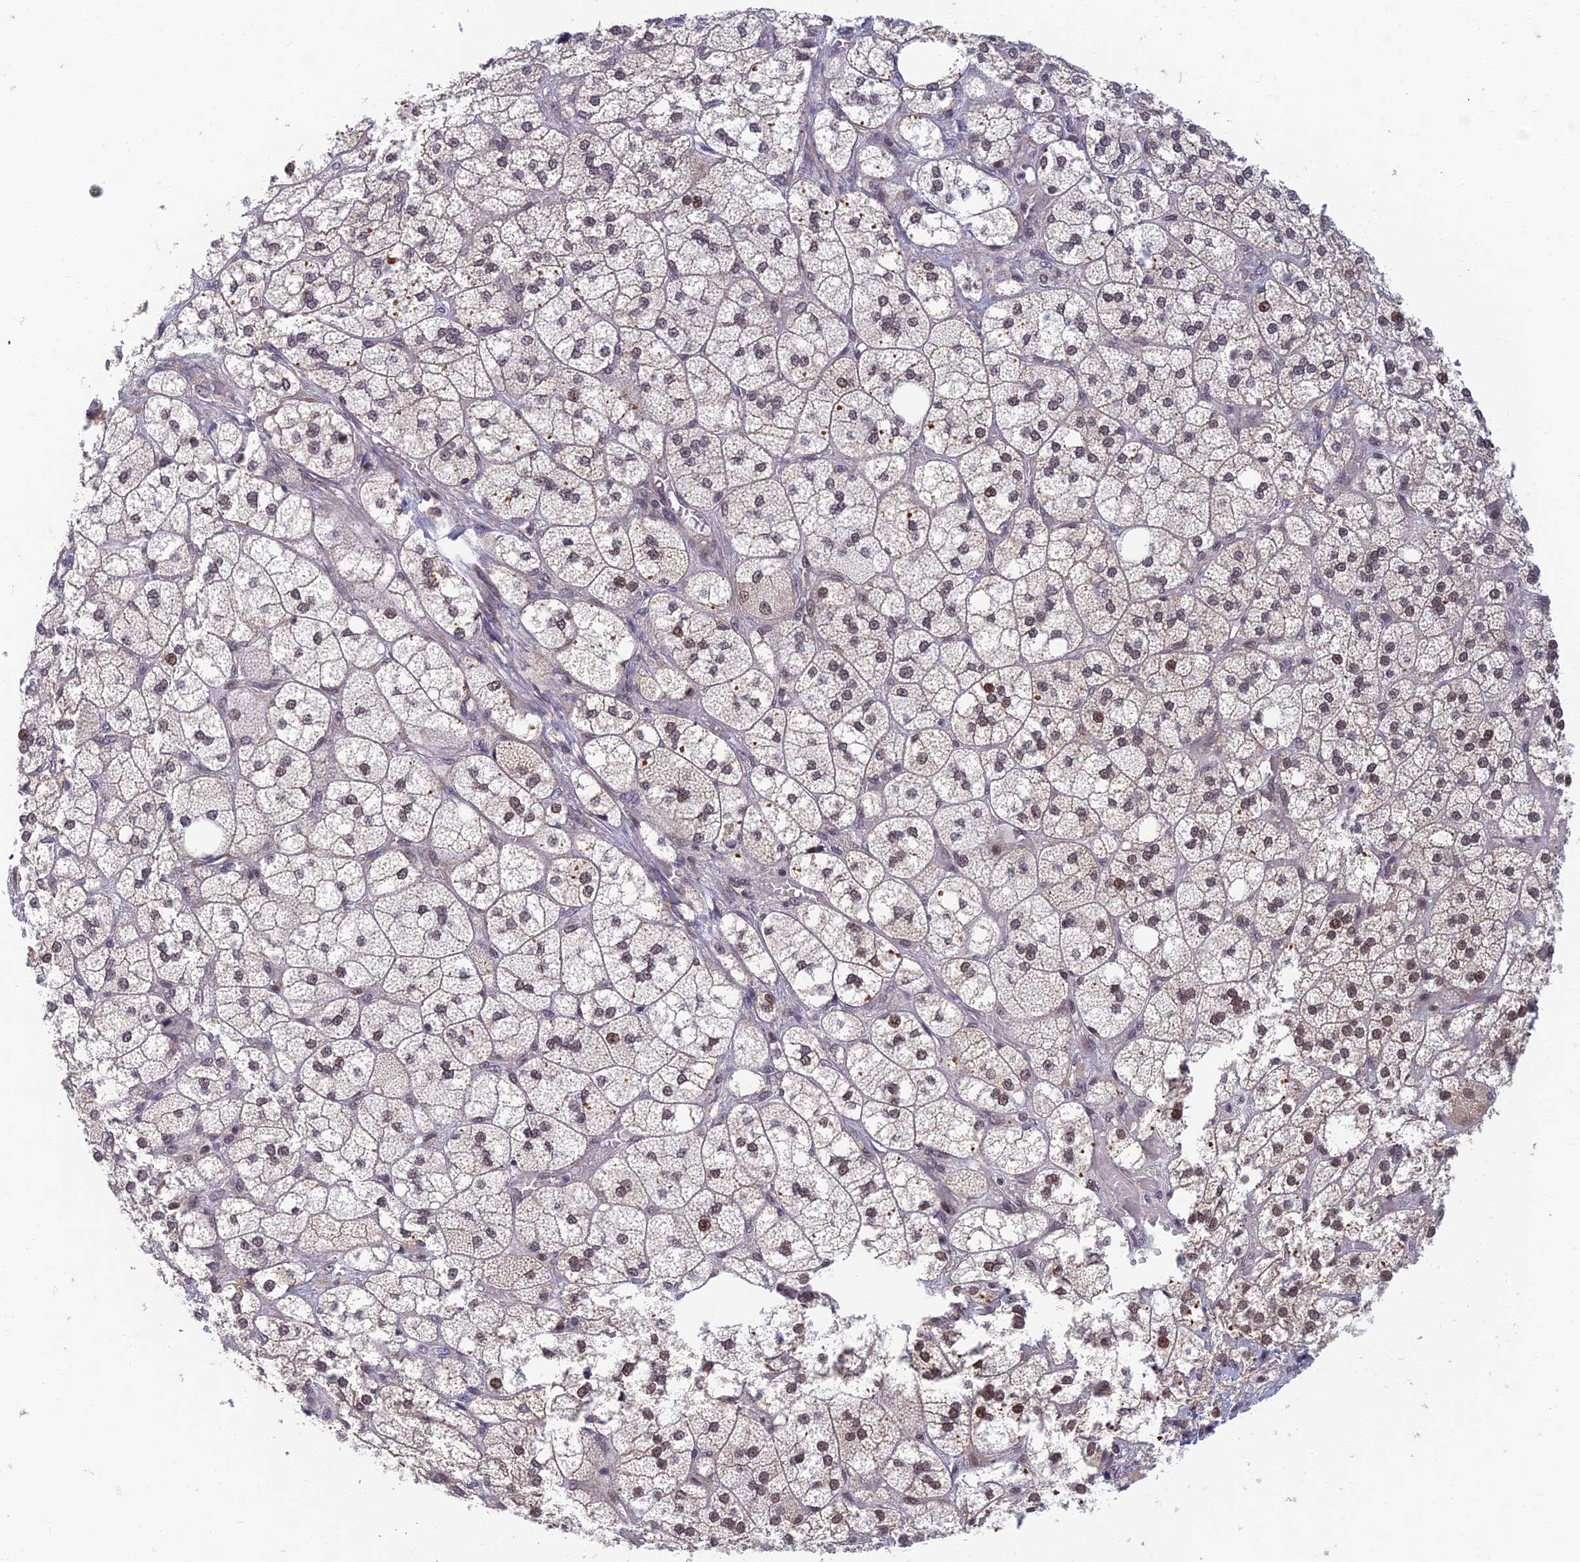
{"staining": {"intensity": "strong", "quantity": ">75%", "location": "cytoplasmic/membranous,nuclear"}, "tissue": "adrenal gland", "cell_type": "Glandular cells", "image_type": "normal", "snomed": [{"axis": "morphology", "description": "Normal tissue, NOS"}, {"axis": "topography", "description": "Adrenal gland"}], "caption": "Brown immunohistochemical staining in normal adrenal gland demonstrates strong cytoplasmic/membranous,nuclear positivity in about >75% of glandular cells. (DAB = brown stain, brightfield microscopy at high magnification).", "gene": "TCEA2", "patient": {"sex": "male", "age": 61}}